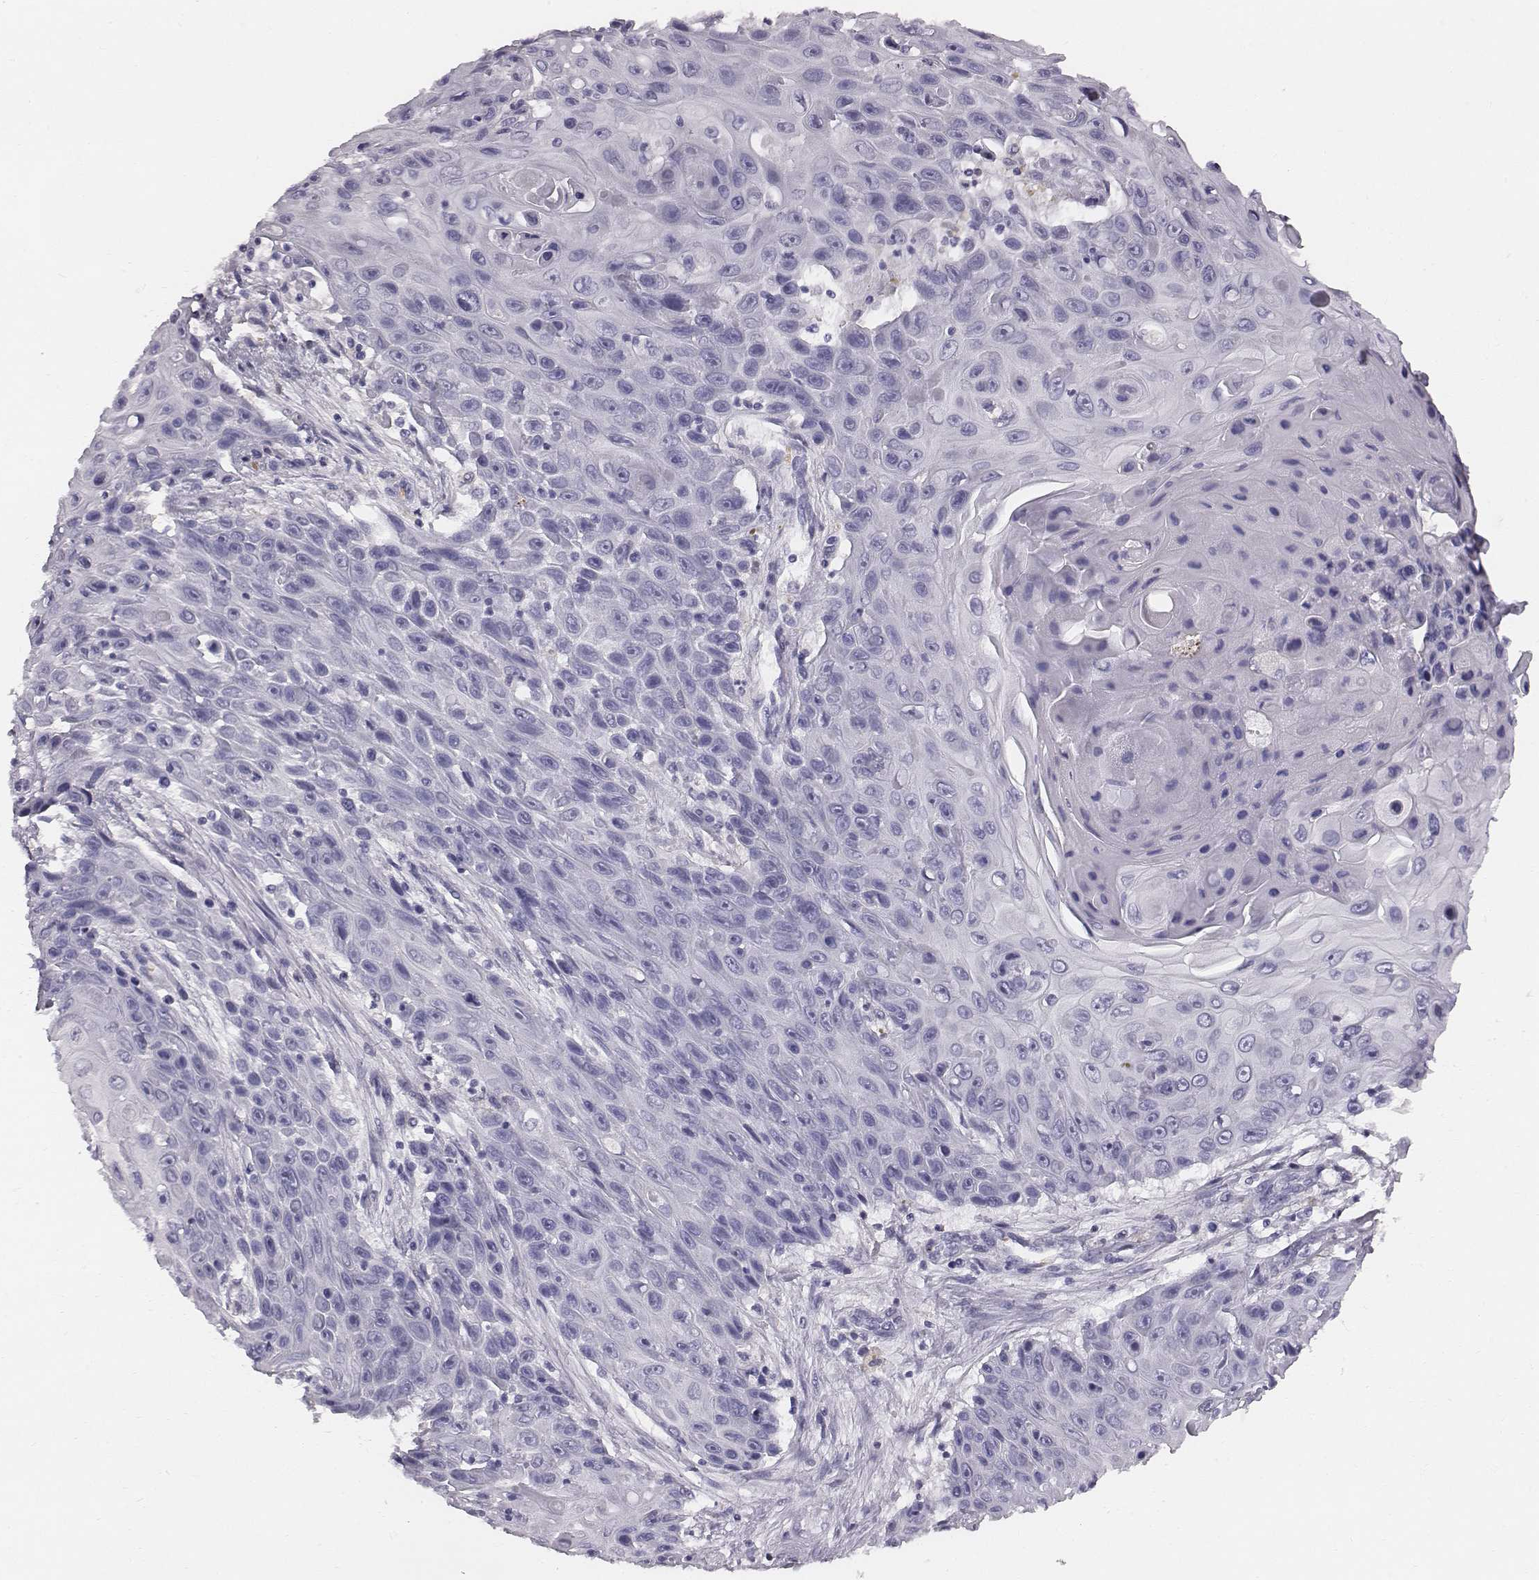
{"staining": {"intensity": "negative", "quantity": "none", "location": "none"}, "tissue": "skin cancer", "cell_type": "Tumor cells", "image_type": "cancer", "snomed": [{"axis": "morphology", "description": "Squamous cell carcinoma, NOS"}, {"axis": "topography", "description": "Skin"}], "caption": "IHC micrograph of neoplastic tissue: human skin cancer (squamous cell carcinoma) stained with DAB (3,3'-diaminobenzidine) exhibits no significant protein staining in tumor cells.", "gene": "HBZ", "patient": {"sex": "male", "age": 82}}